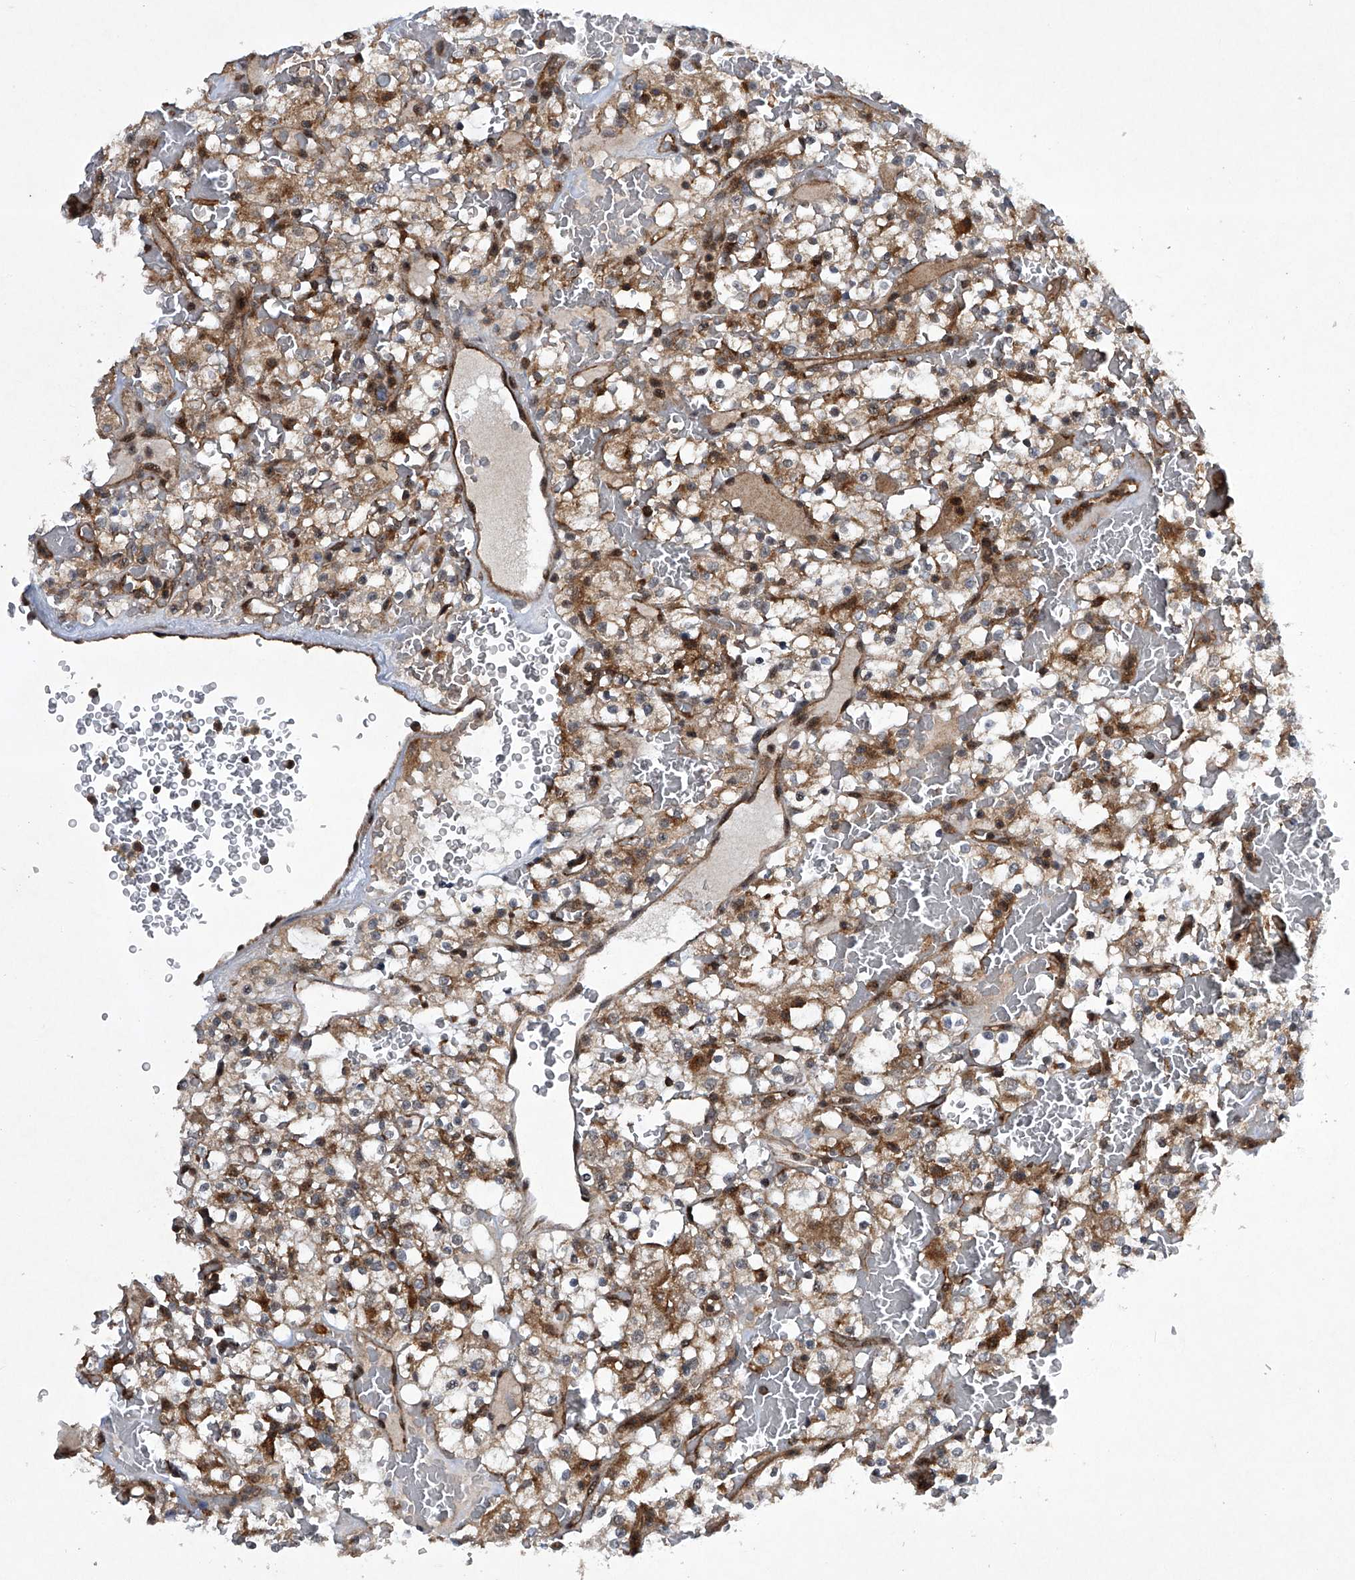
{"staining": {"intensity": "weak", "quantity": "<25%", "location": "cytoplasmic/membranous"}, "tissue": "renal cancer", "cell_type": "Tumor cells", "image_type": "cancer", "snomed": [{"axis": "morphology", "description": "Normal tissue, NOS"}, {"axis": "morphology", "description": "Adenocarcinoma, NOS"}, {"axis": "topography", "description": "Kidney"}], "caption": "Tumor cells show no significant protein staining in adenocarcinoma (renal).", "gene": "CISH", "patient": {"sex": "female", "age": 72}}